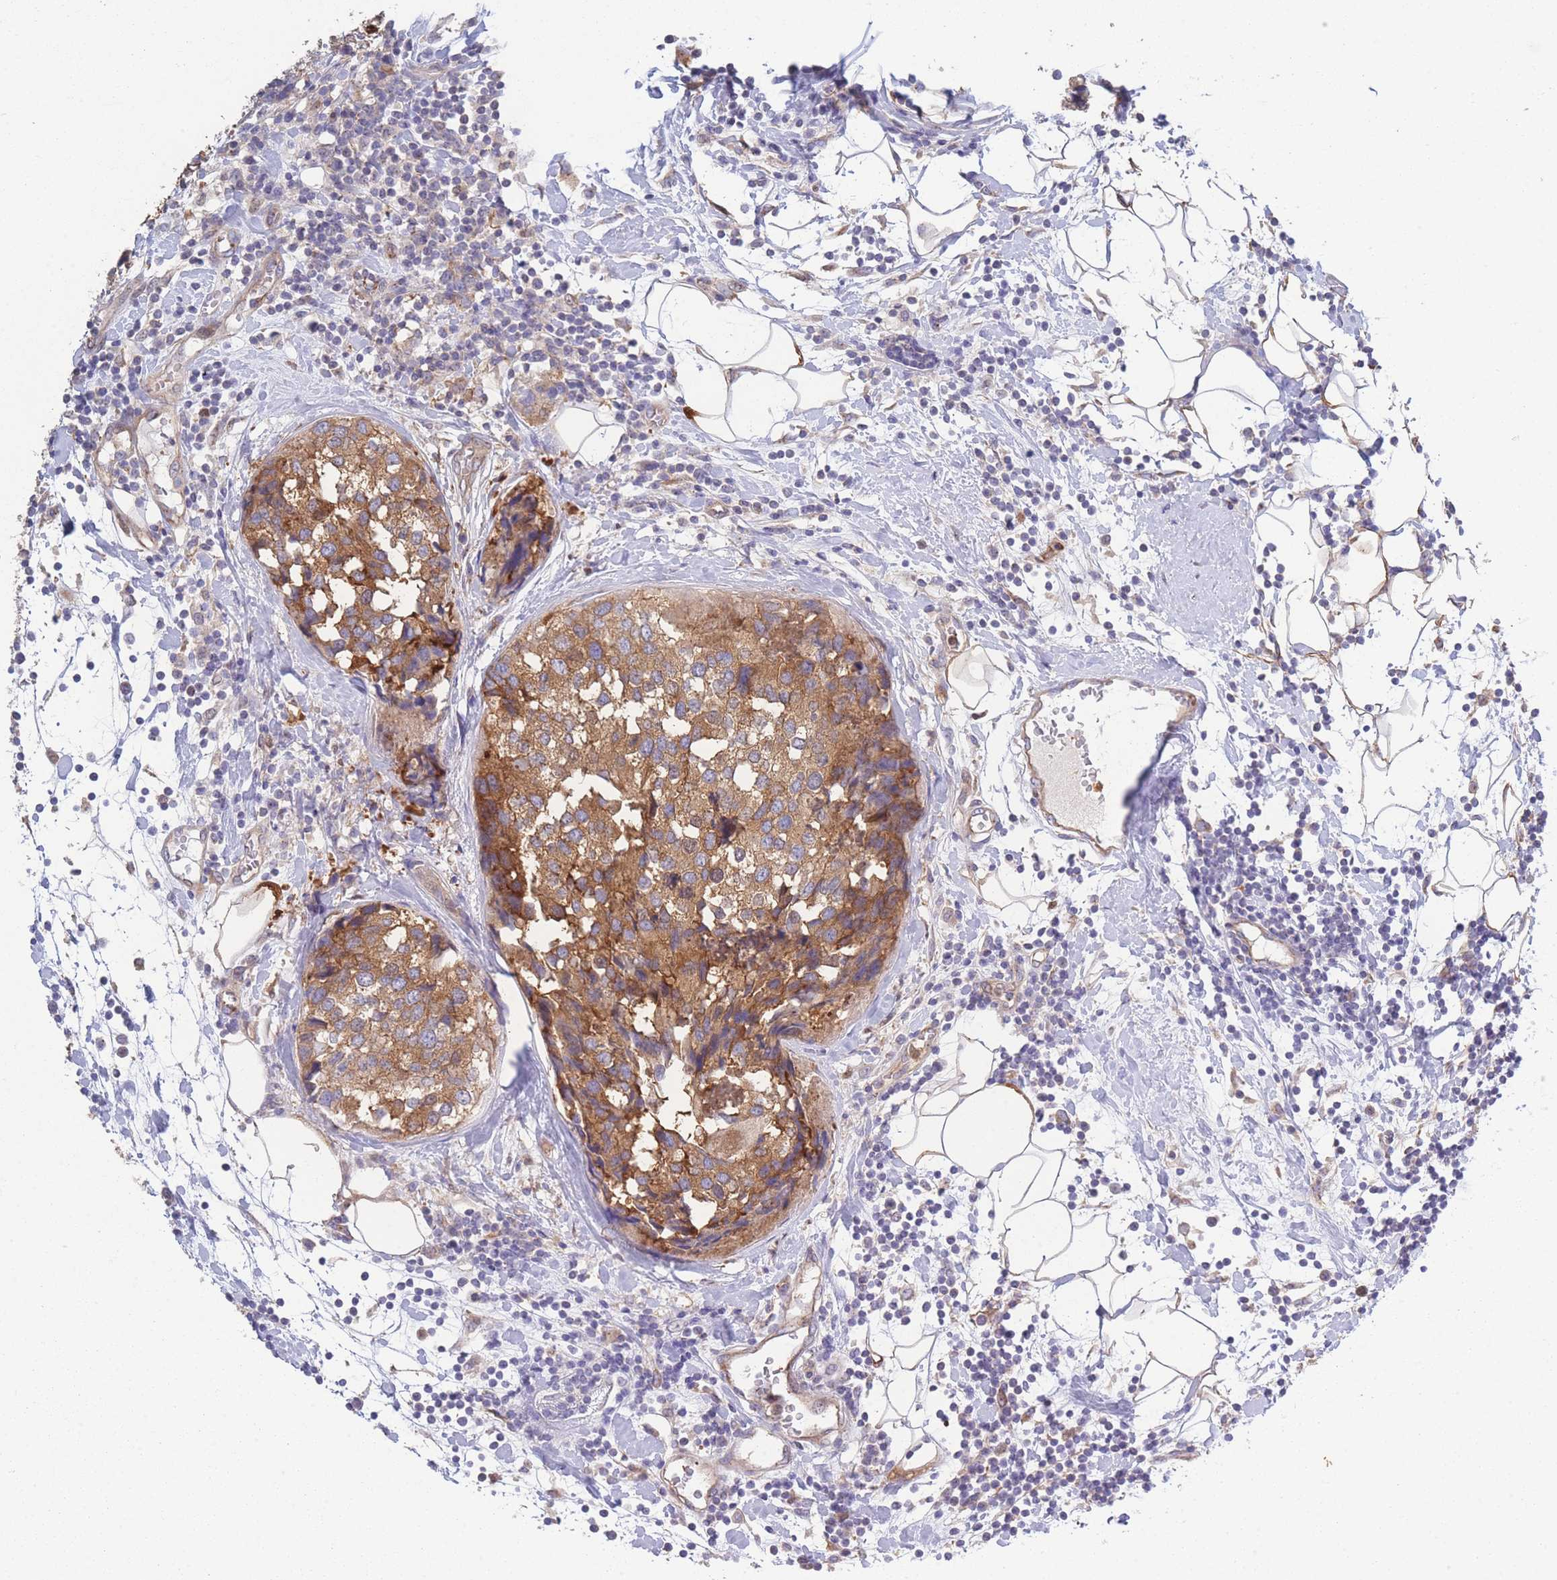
{"staining": {"intensity": "moderate", "quantity": ">75%", "location": "cytoplasmic/membranous"}, "tissue": "breast cancer", "cell_type": "Tumor cells", "image_type": "cancer", "snomed": [{"axis": "morphology", "description": "Lobular carcinoma"}, {"axis": "topography", "description": "Breast"}], "caption": "Immunohistochemical staining of breast cancer (lobular carcinoma) demonstrates medium levels of moderate cytoplasmic/membranous protein positivity in approximately >75% of tumor cells. (Brightfield microscopy of DAB IHC at high magnification).", "gene": "STEAP3", "patient": {"sex": "female", "age": 59}}